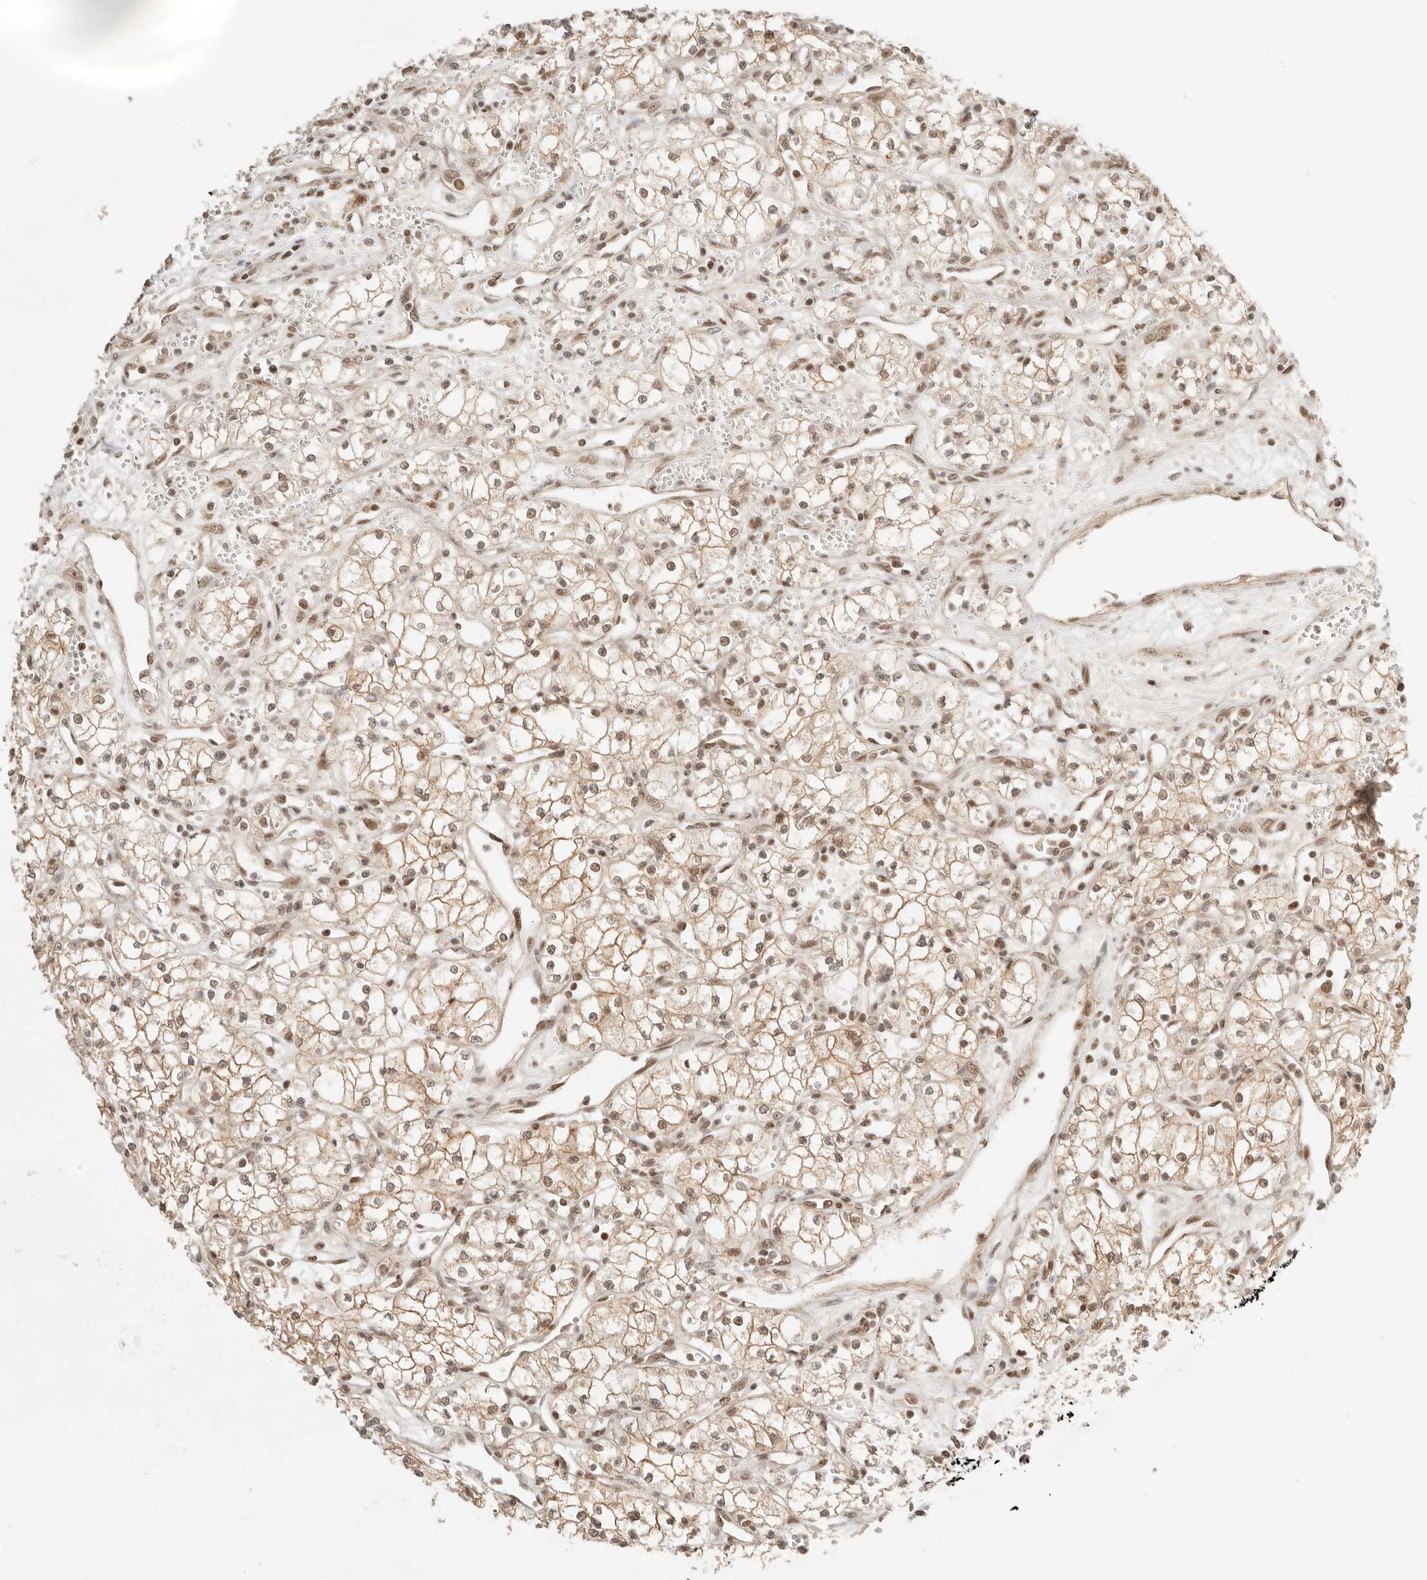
{"staining": {"intensity": "weak", "quantity": ">75%", "location": "cytoplasmic/membranous,nuclear"}, "tissue": "renal cancer", "cell_type": "Tumor cells", "image_type": "cancer", "snomed": [{"axis": "morphology", "description": "Adenocarcinoma, NOS"}, {"axis": "topography", "description": "Kidney"}], "caption": "Immunohistochemical staining of human renal cancer (adenocarcinoma) reveals low levels of weak cytoplasmic/membranous and nuclear protein expression in approximately >75% of tumor cells.", "gene": "GTF2E2", "patient": {"sex": "male", "age": 59}}